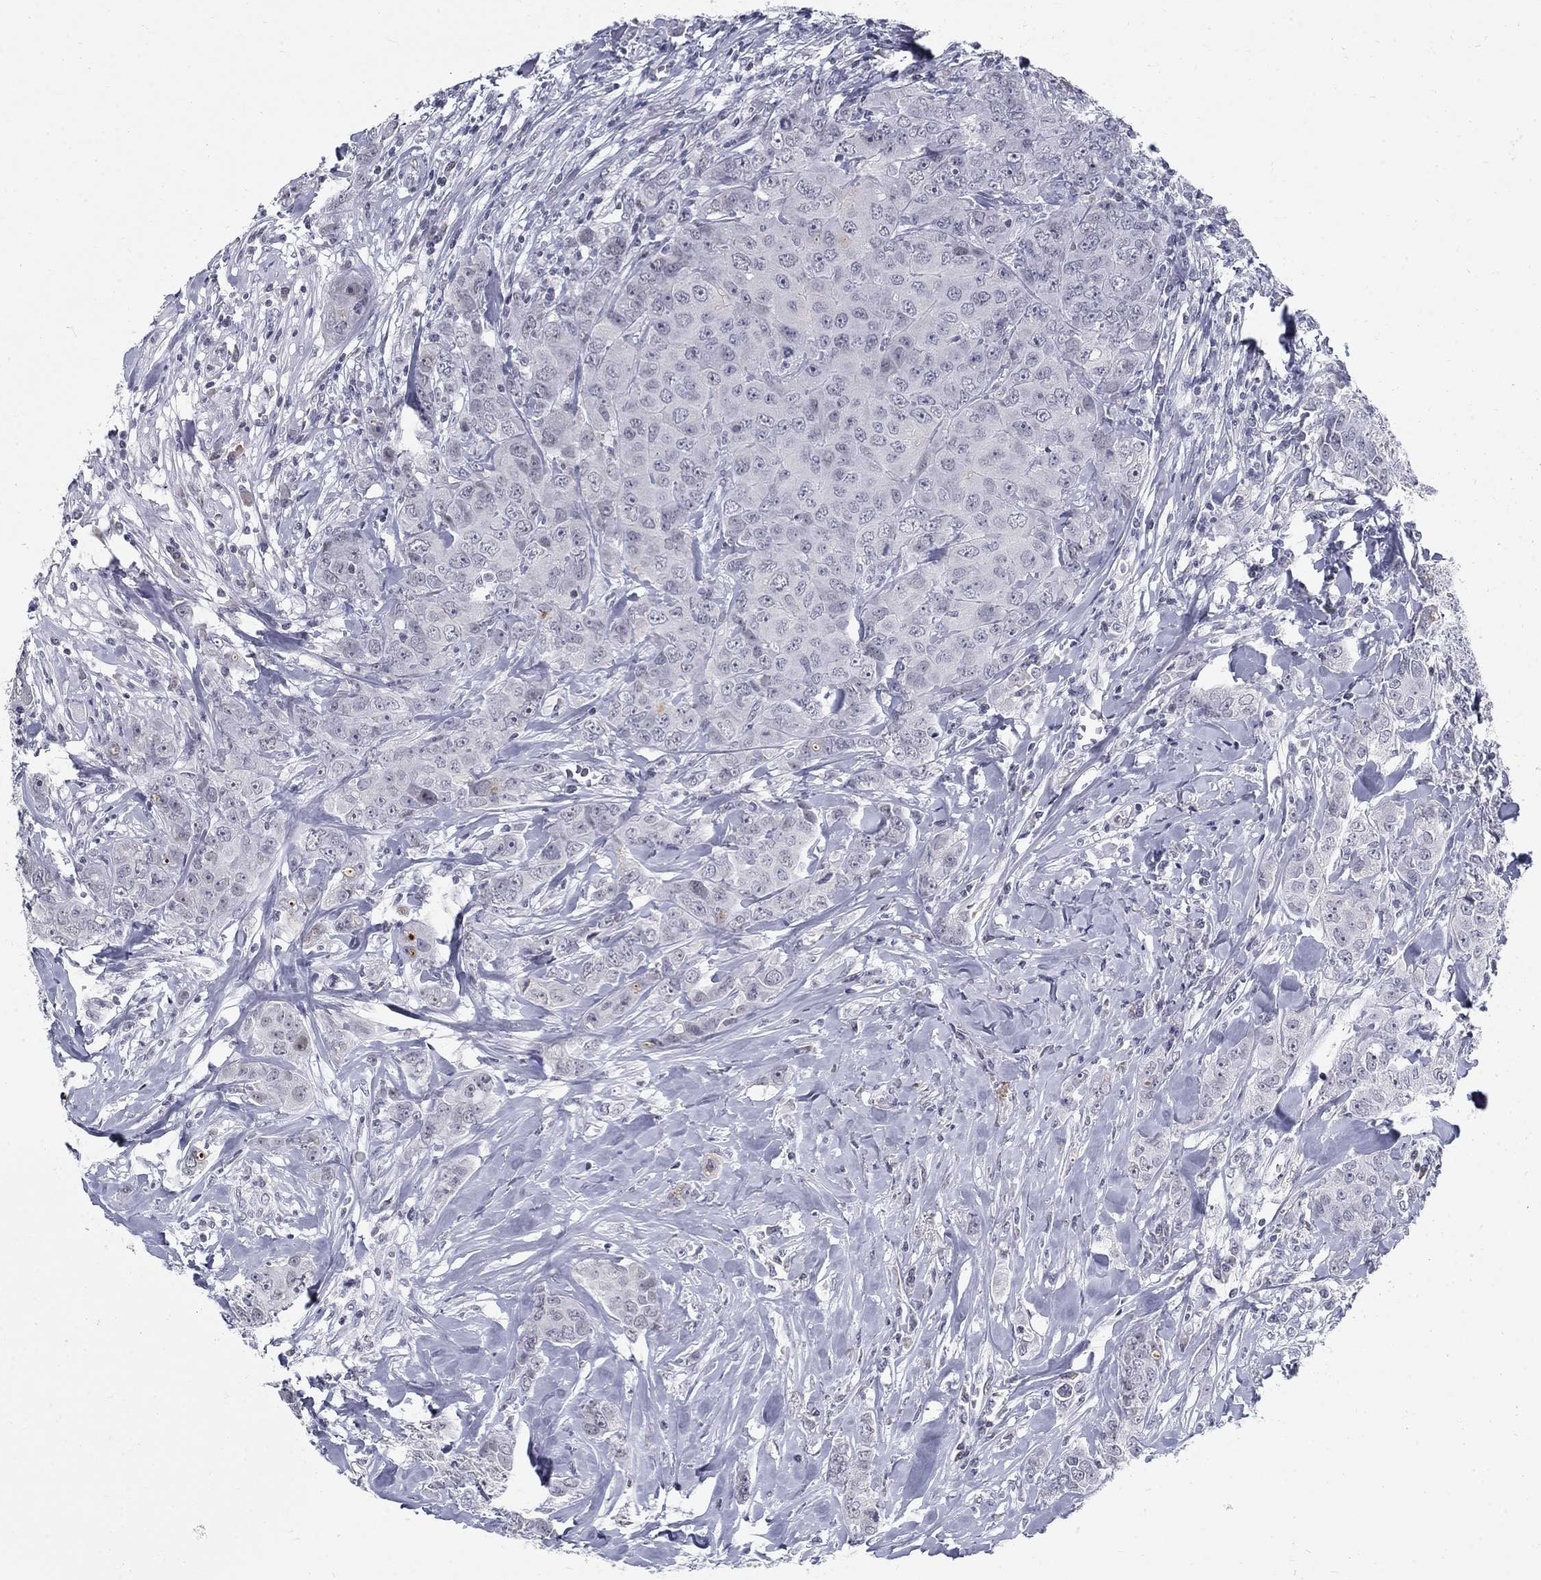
{"staining": {"intensity": "negative", "quantity": "none", "location": "none"}, "tissue": "breast cancer", "cell_type": "Tumor cells", "image_type": "cancer", "snomed": [{"axis": "morphology", "description": "Duct carcinoma"}, {"axis": "topography", "description": "Breast"}], "caption": "Breast infiltrating ductal carcinoma was stained to show a protein in brown. There is no significant expression in tumor cells.", "gene": "BHLHE22", "patient": {"sex": "female", "age": 43}}